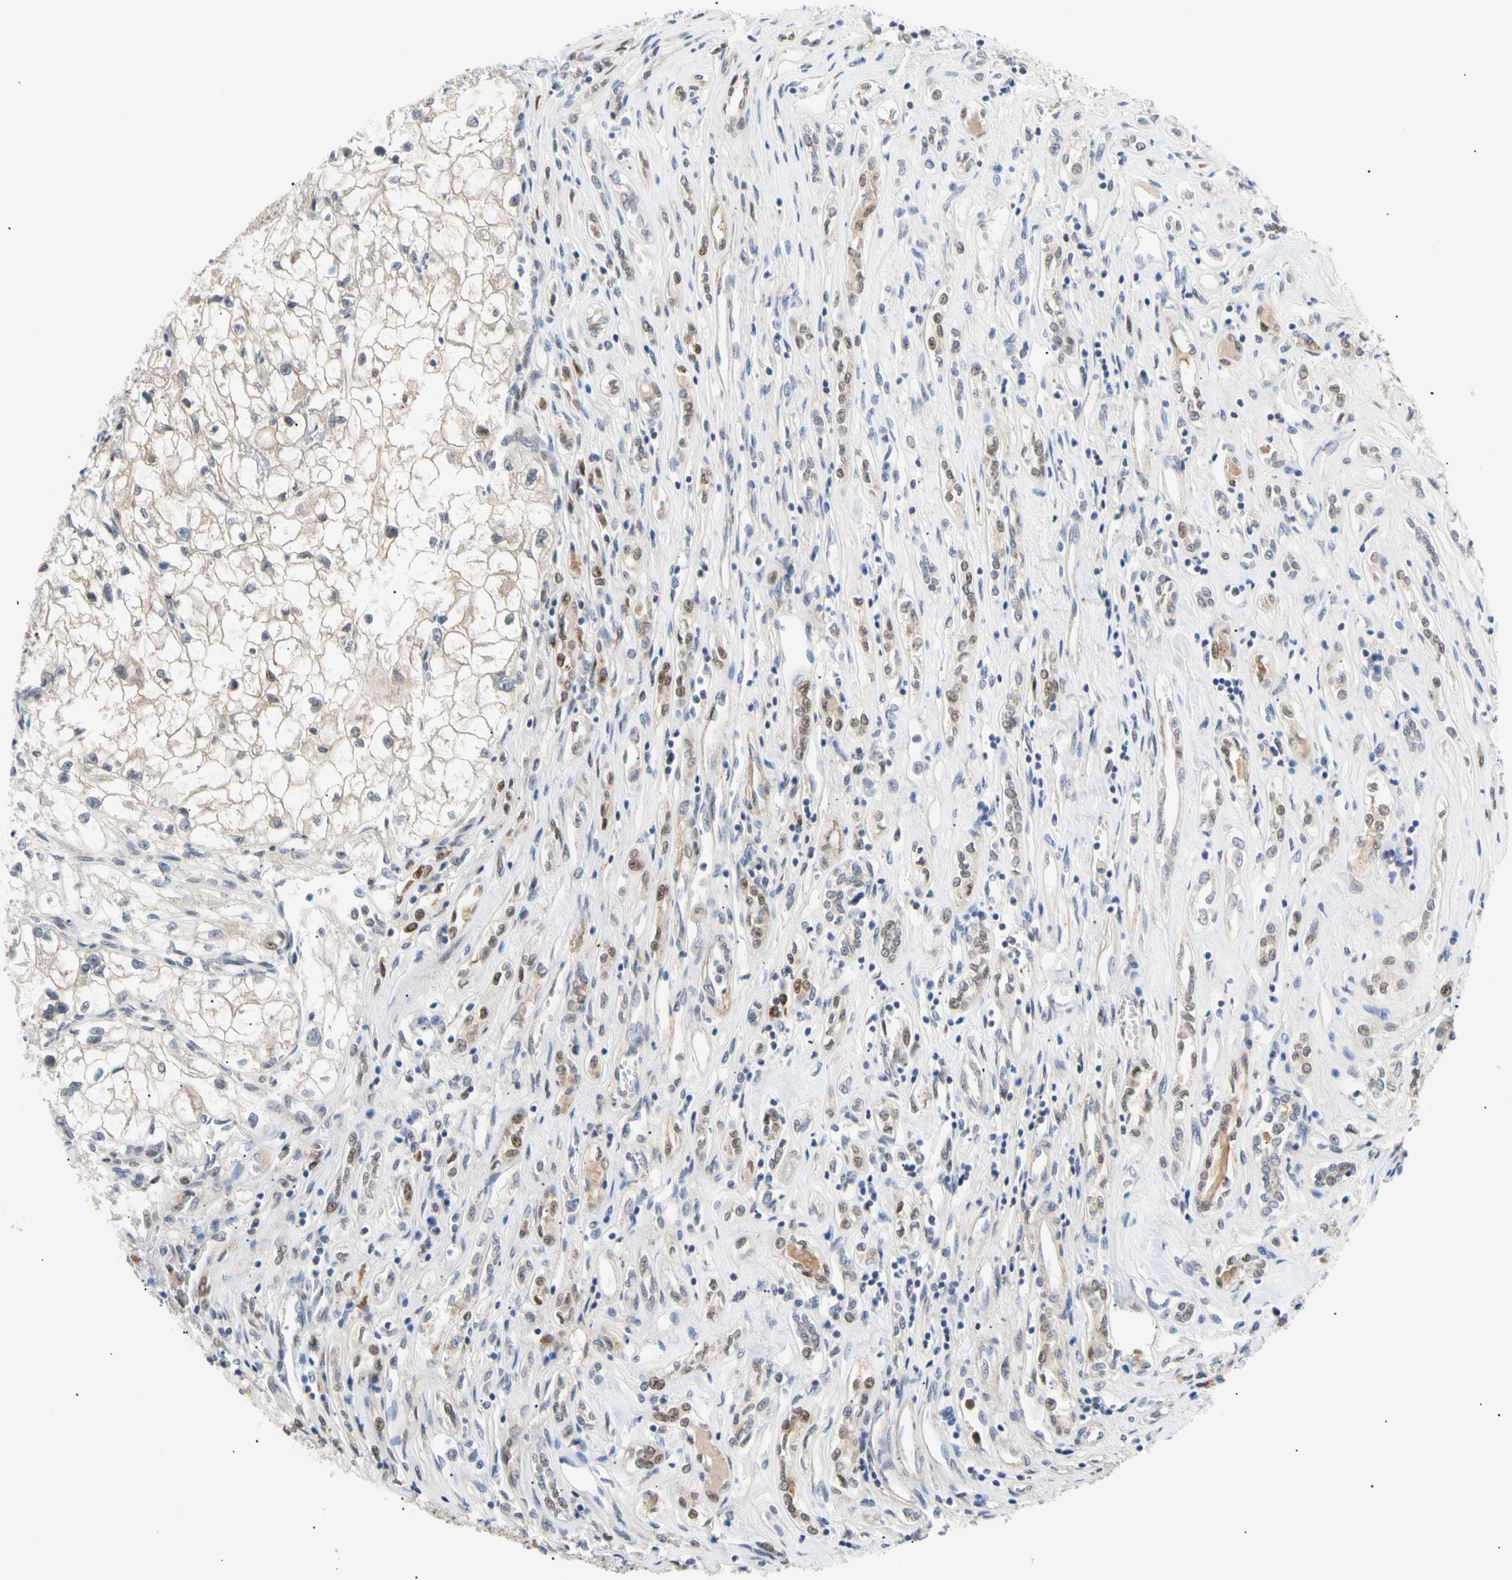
{"staining": {"intensity": "weak", "quantity": "<25%", "location": "cytoplasmic/membranous"}, "tissue": "renal cancer", "cell_type": "Tumor cells", "image_type": "cancer", "snomed": [{"axis": "morphology", "description": "Adenocarcinoma, NOS"}, {"axis": "topography", "description": "Kidney"}], "caption": "Tumor cells show no significant protein positivity in renal adenocarcinoma.", "gene": "SEC23B", "patient": {"sex": "female", "age": 70}}